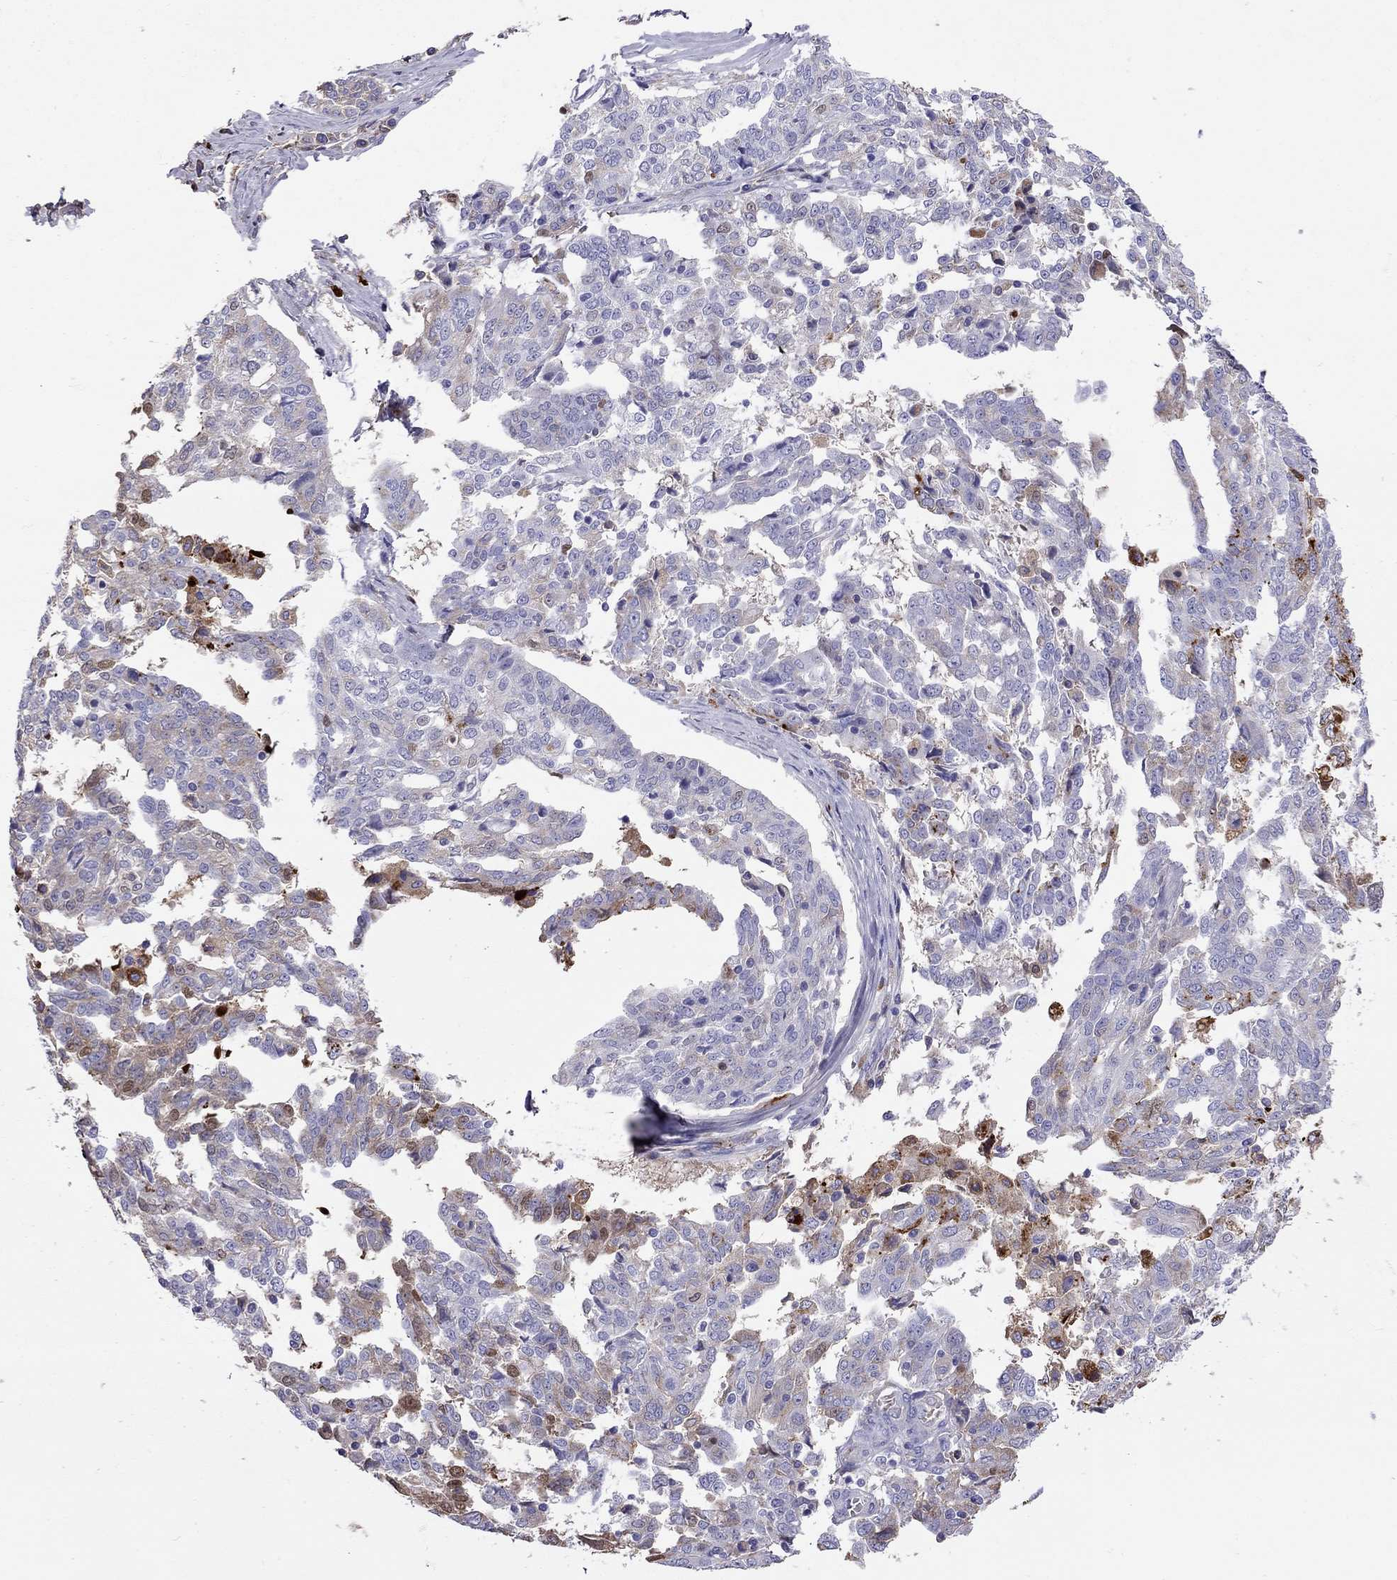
{"staining": {"intensity": "moderate", "quantity": "<25%", "location": "cytoplasmic/membranous"}, "tissue": "ovarian cancer", "cell_type": "Tumor cells", "image_type": "cancer", "snomed": [{"axis": "morphology", "description": "Cystadenocarcinoma, serous, NOS"}, {"axis": "topography", "description": "Ovary"}], "caption": "Immunohistochemical staining of human ovarian cancer (serous cystadenocarcinoma) reveals low levels of moderate cytoplasmic/membranous protein staining in approximately <25% of tumor cells. (Brightfield microscopy of DAB IHC at high magnification).", "gene": "SERPINA3", "patient": {"sex": "female", "age": 67}}